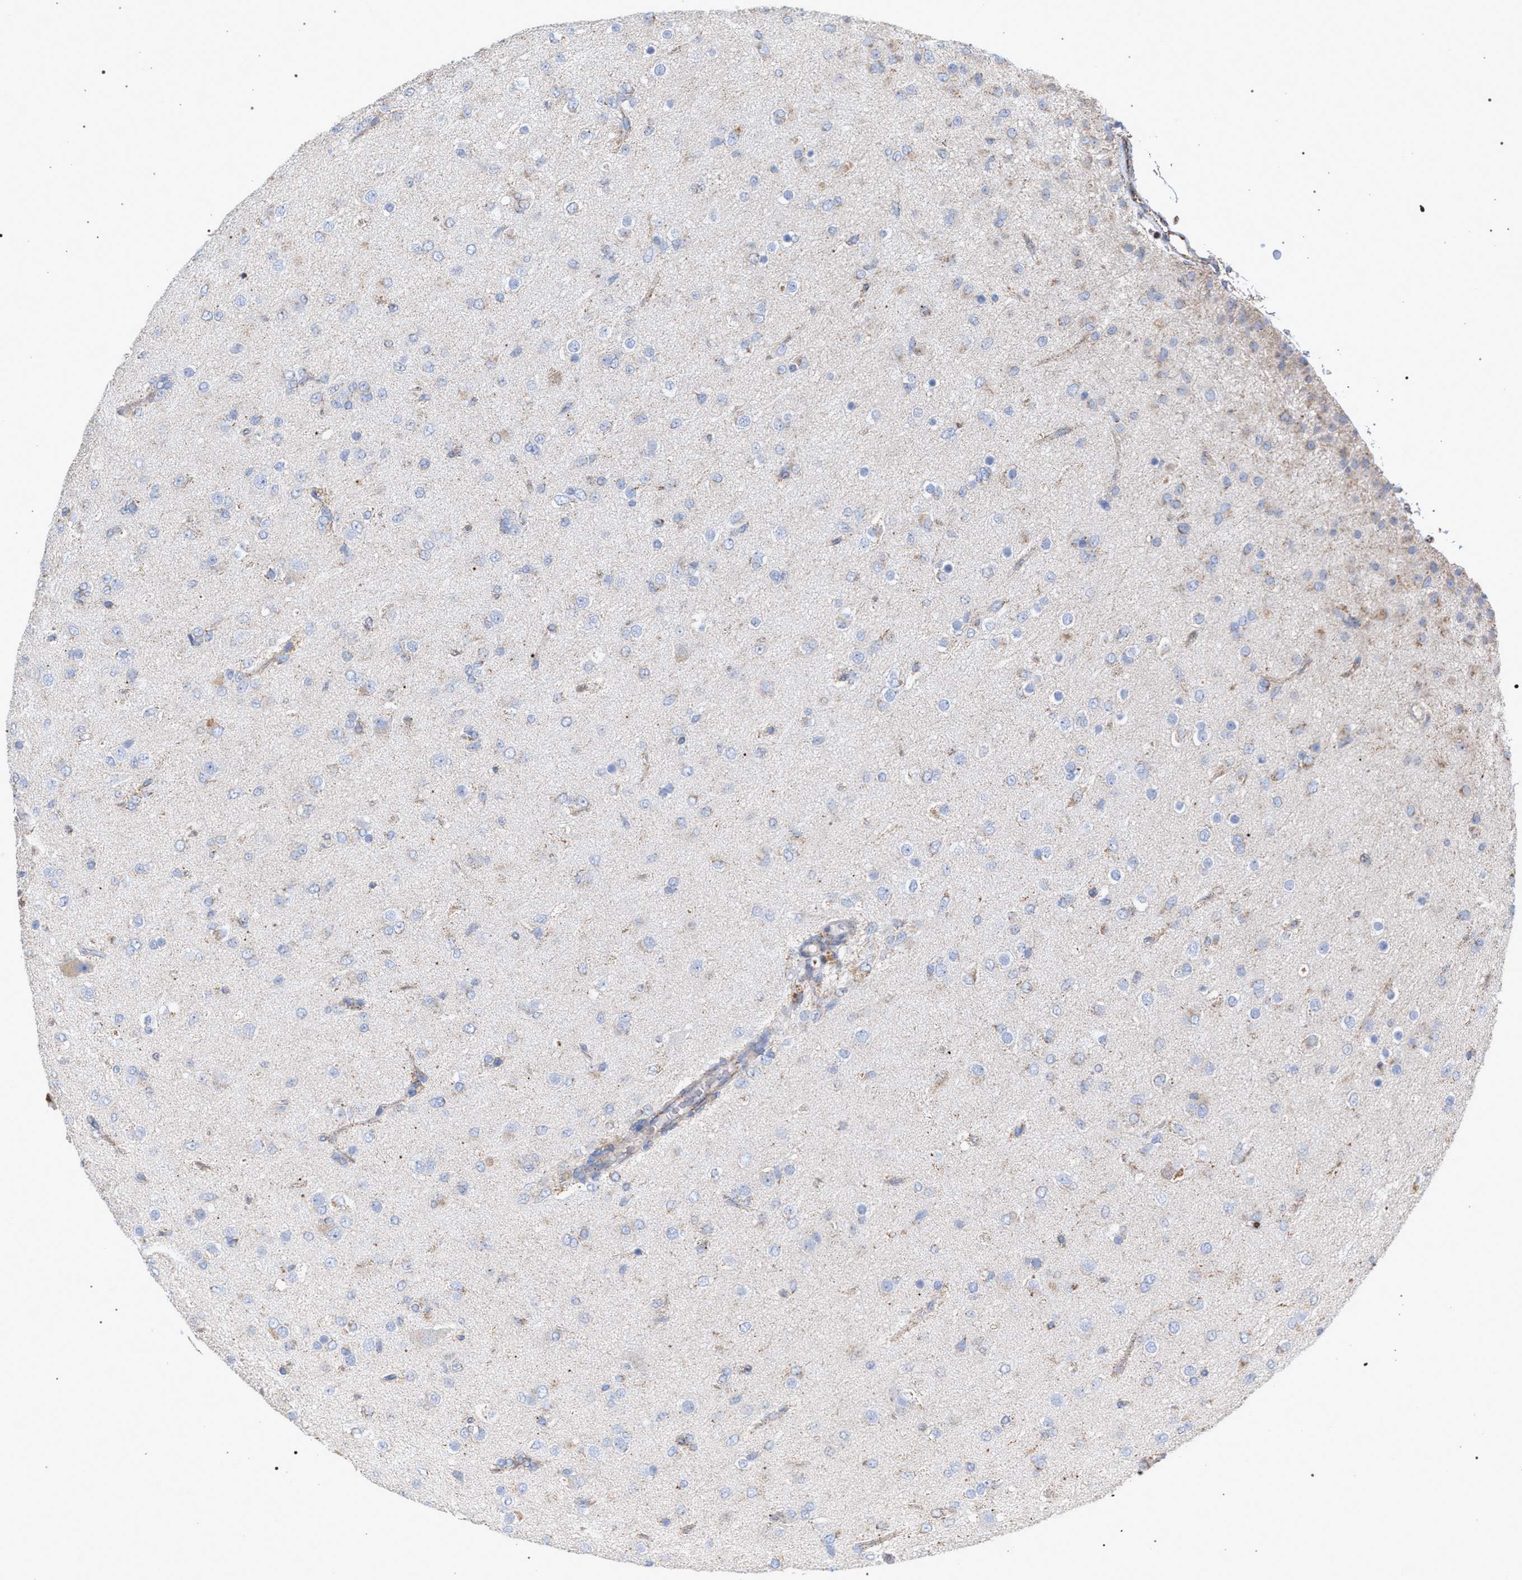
{"staining": {"intensity": "moderate", "quantity": "<25%", "location": "cytoplasmic/membranous"}, "tissue": "glioma", "cell_type": "Tumor cells", "image_type": "cancer", "snomed": [{"axis": "morphology", "description": "Glioma, malignant, Low grade"}, {"axis": "topography", "description": "Brain"}], "caption": "Protein expression analysis of human glioma reveals moderate cytoplasmic/membranous positivity in approximately <25% of tumor cells.", "gene": "ECI2", "patient": {"sex": "male", "age": 65}}